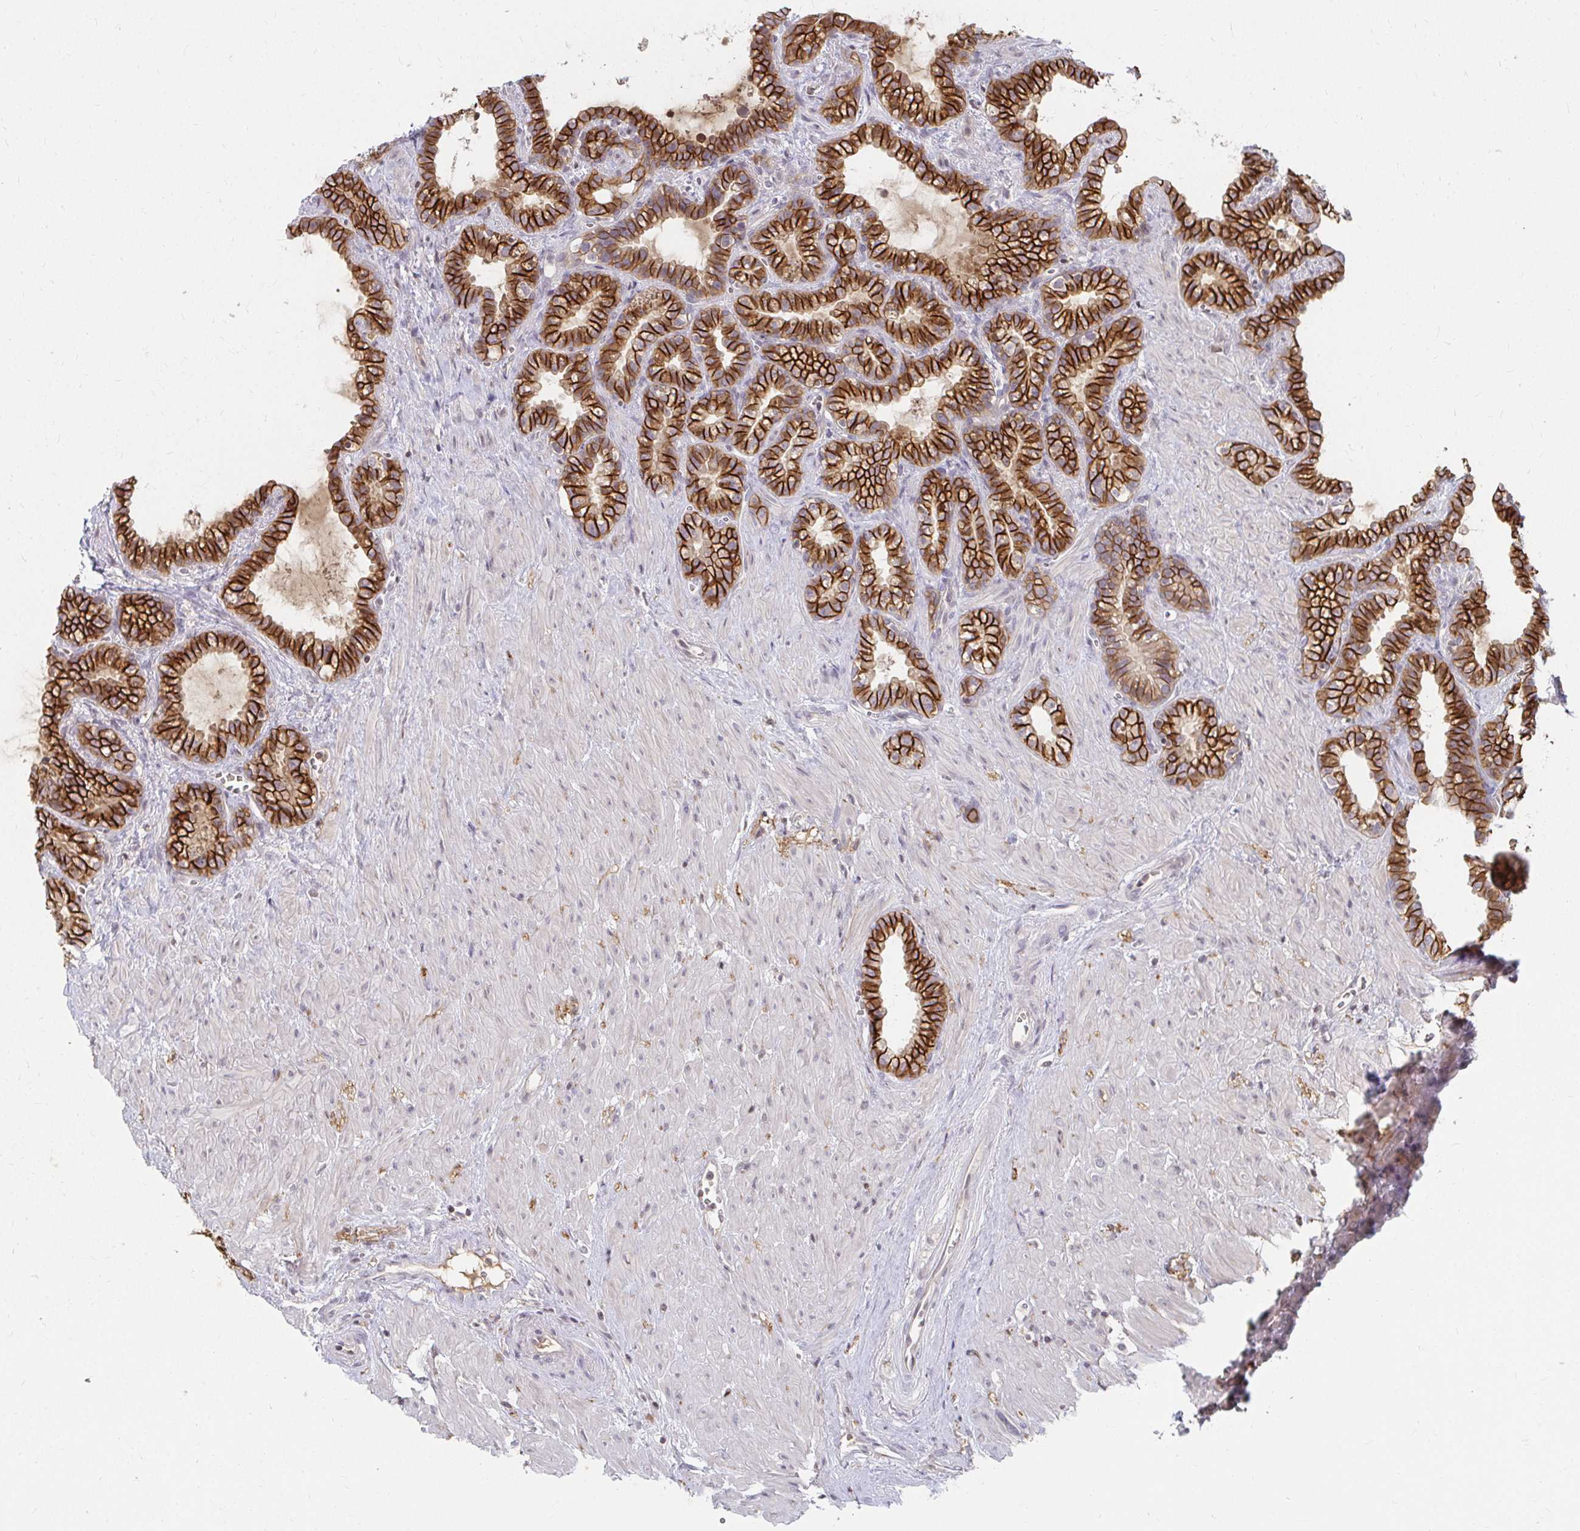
{"staining": {"intensity": "strong", "quantity": ">75%", "location": "cytoplasmic/membranous"}, "tissue": "seminal vesicle", "cell_type": "Glandular cells", "image_type": "normal", "snomed": [{"axis": "morphology", "description": "Normal tissue, NOS"}, {"axis": "topography", "description": "Seminal veicle"}], "caption": "The micrograph demonstrates immunohistochemical staining of benign seminal vesicle. There is strong cytoplasmic/membranous positivity is identified in approximately >75% of glandular cells.", "gene": "ANK3", "patient": {"sex": "male", "age": 76}}